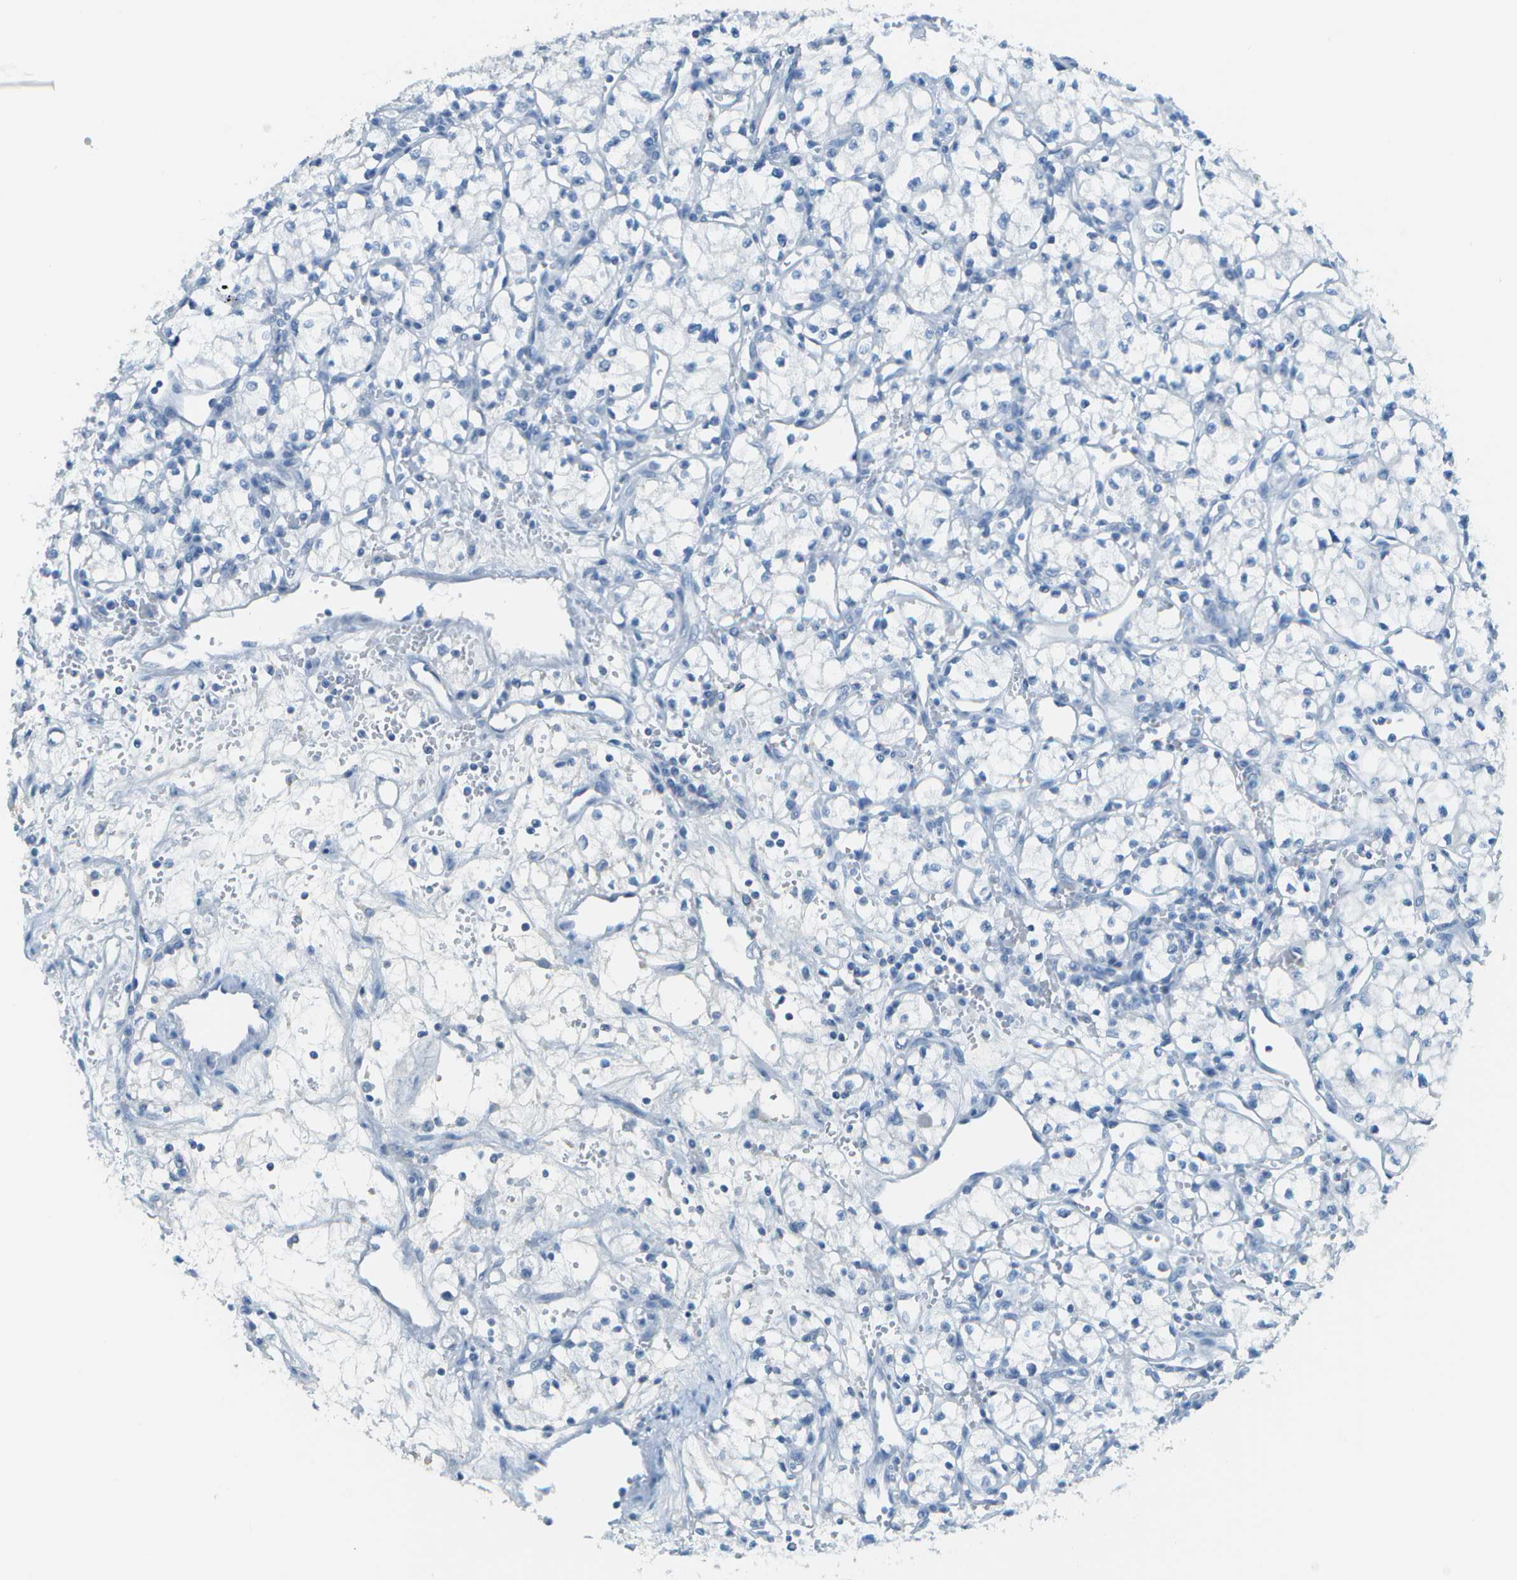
{"staining": {"intensity": "negative", "quantity": "none", "location": "none"}, "tissue": "renal cancer", "cell_type": "Tumor cells", "image_type": "cancer", "snomed": [{"axis": "morphology", "description": "Normal tissue, NOS"}, {"axis": "morphology", "description": "Adenocarcinoma, NOS"}, {"axis": "topography", "description": "Kidney"}], "caption": "A high-resolution photomicrograph shows immunohistochemistry (IHC) staining of renal adenocarcinoma, which exhibits no significant expression in tumor cells. (IHC, brightfield microscopy, high magnification).", "gene": "C1S", "patient": {"sex": "male", "age": 59}}